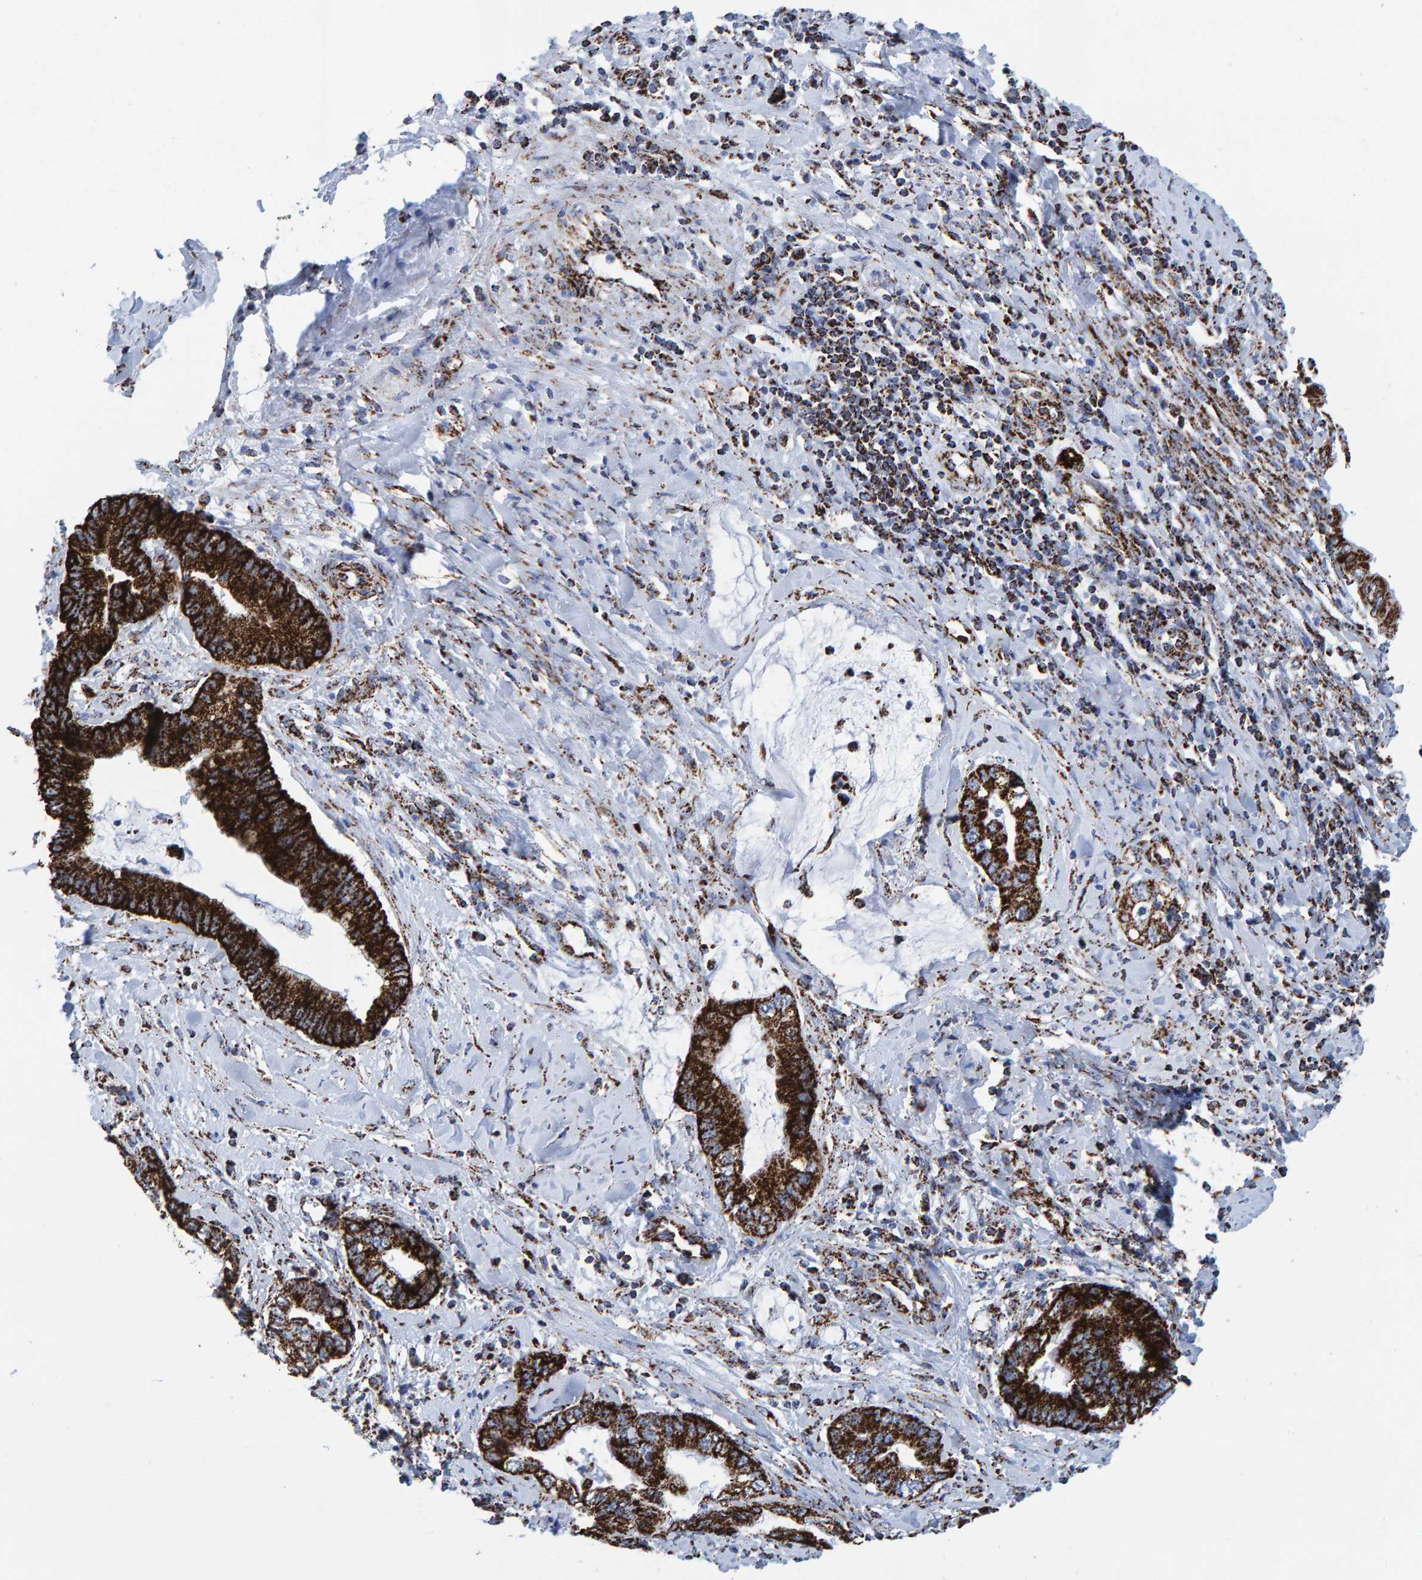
{"staining": {"intensity": "strong", "quantity": ">75%", "location": "cytoplasmic/membranous"}, "tissue": "cervical cancer", "cell_type": "Tumor cells", "image_type": "cancer", "snomed": [{"axis": "morphology", "description": "Adenocarcinoma, NOS"}, {"axis": "topography", "description": "Cervix"}], "caption": "IHC micrograph of cervical adenocarcinoma stained for a protein (brown), which demonstrates high levels of strong cytoplasmic/membranous expression in approximately >75% of tumor cells.", "gene": "ENSG00000262660", "patient": {"sex": "female", "age": 44}}